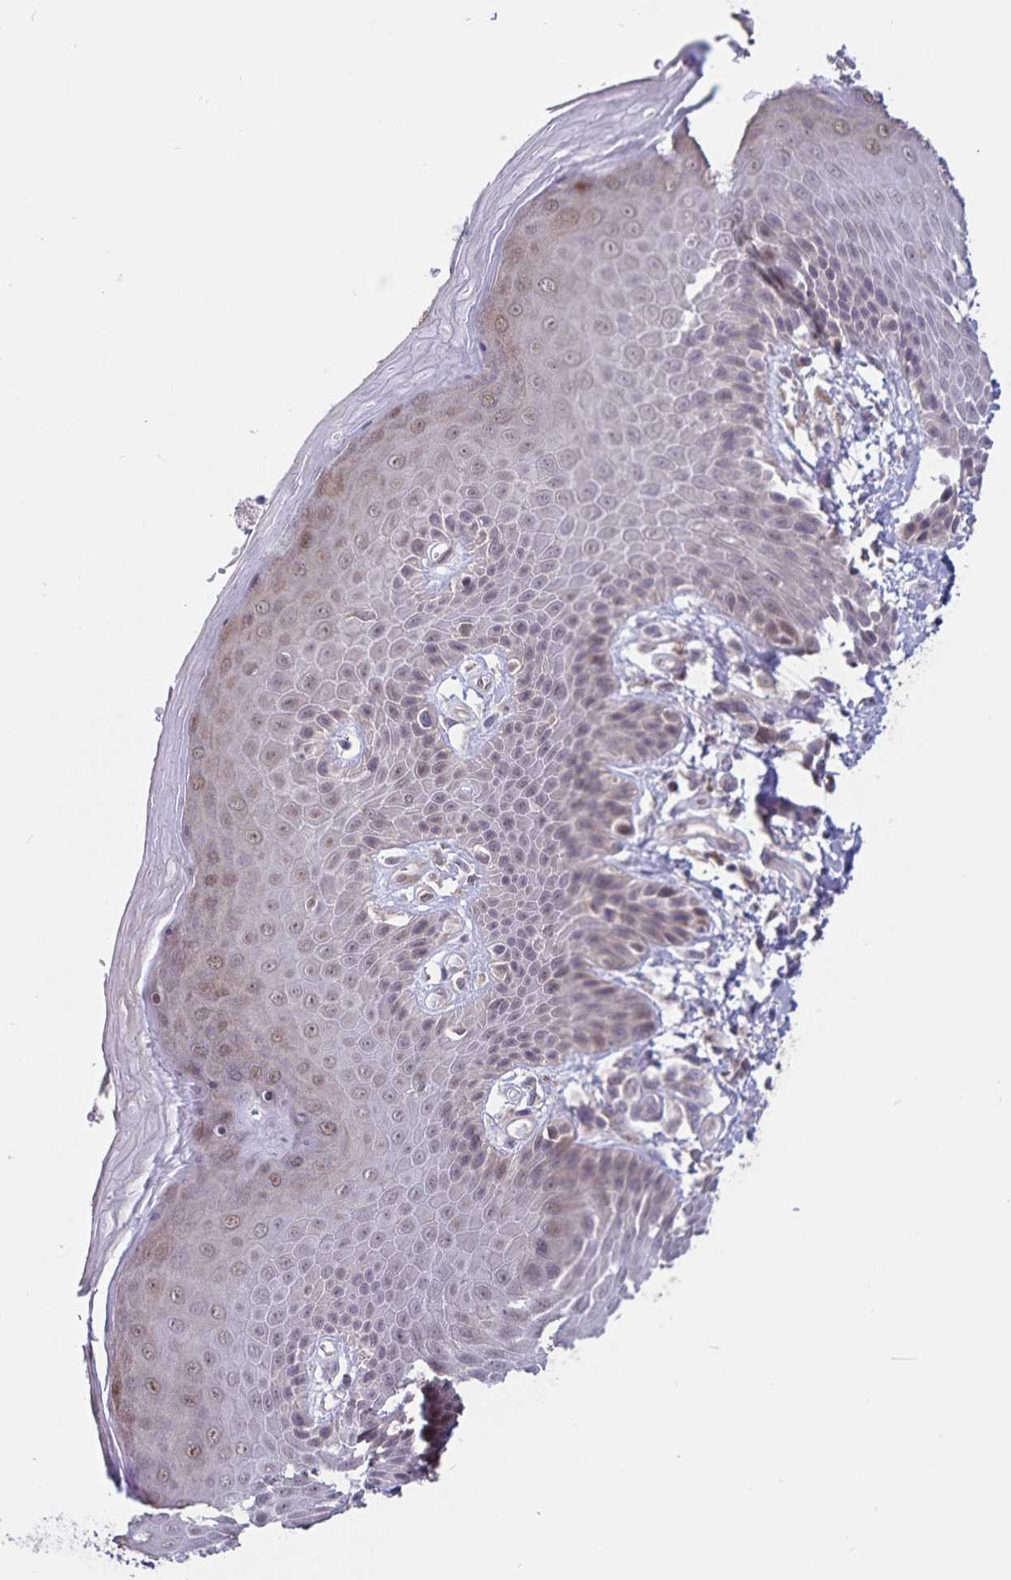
{"staining": {"intensity": "weak", "quantity": "25%-75%", "location": "nuclear"}, "tissue": "skin", "cell_type": "Epidermal cells", "image_type": "normal", "snomed": [{"axis": "morphology", "description": "Normal tissue, NOS"}, {"axis": "topography", "description": "Anal"}, {"axis": "topography", "description": "Peripheral nerve tissue"}], "caption": "An immunohistochemistry image of benign tissue is shown. Protein staining in brown highlights weak nuclear positivity in skin within epidermal cells. (DAB IHC with brightfield microscopy, high magnification).", "gene": "ATP2A2", "patient": {"sex": "male", "age": 51}}